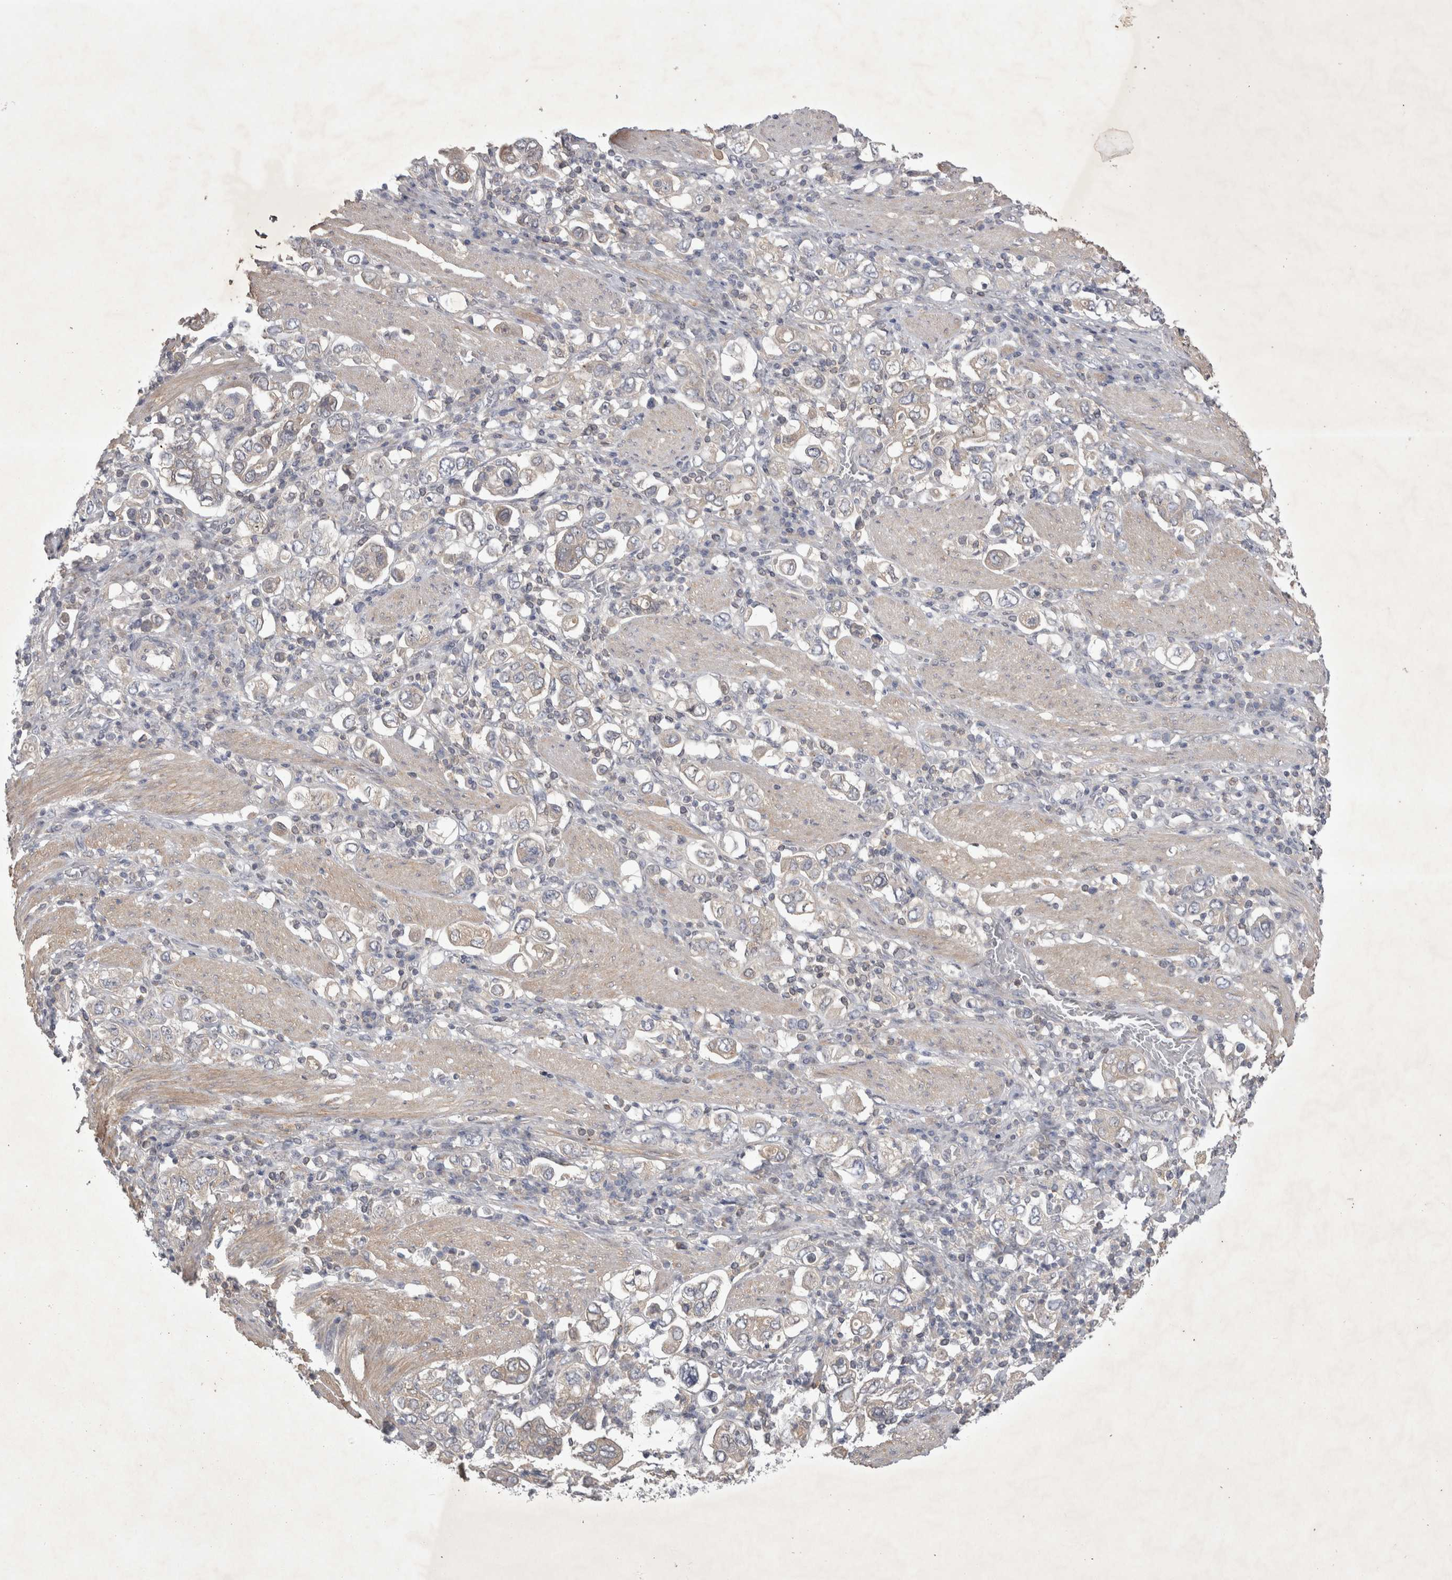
{"staining": {"intensity": "negative", "quantity": "none", "location": "none"}, "tissue": "stomach cancer", "cell_type": "Tumor cells", "image_type": "cancer", "snomed": [{"axis": "morphology", "description": "Adenocarcinoma, NOS"}, {"axis": "topography", "description": "Stomach, upper"}], "caption": "There is no significant staining in tumor cells of stomach cancer (adenocarcinoma). (Immunohistochemistry (ihc), brightfield microscopy, high magnification).", "gene": "SRD5A3", "patient": {"sex": "male", "age": 62}}